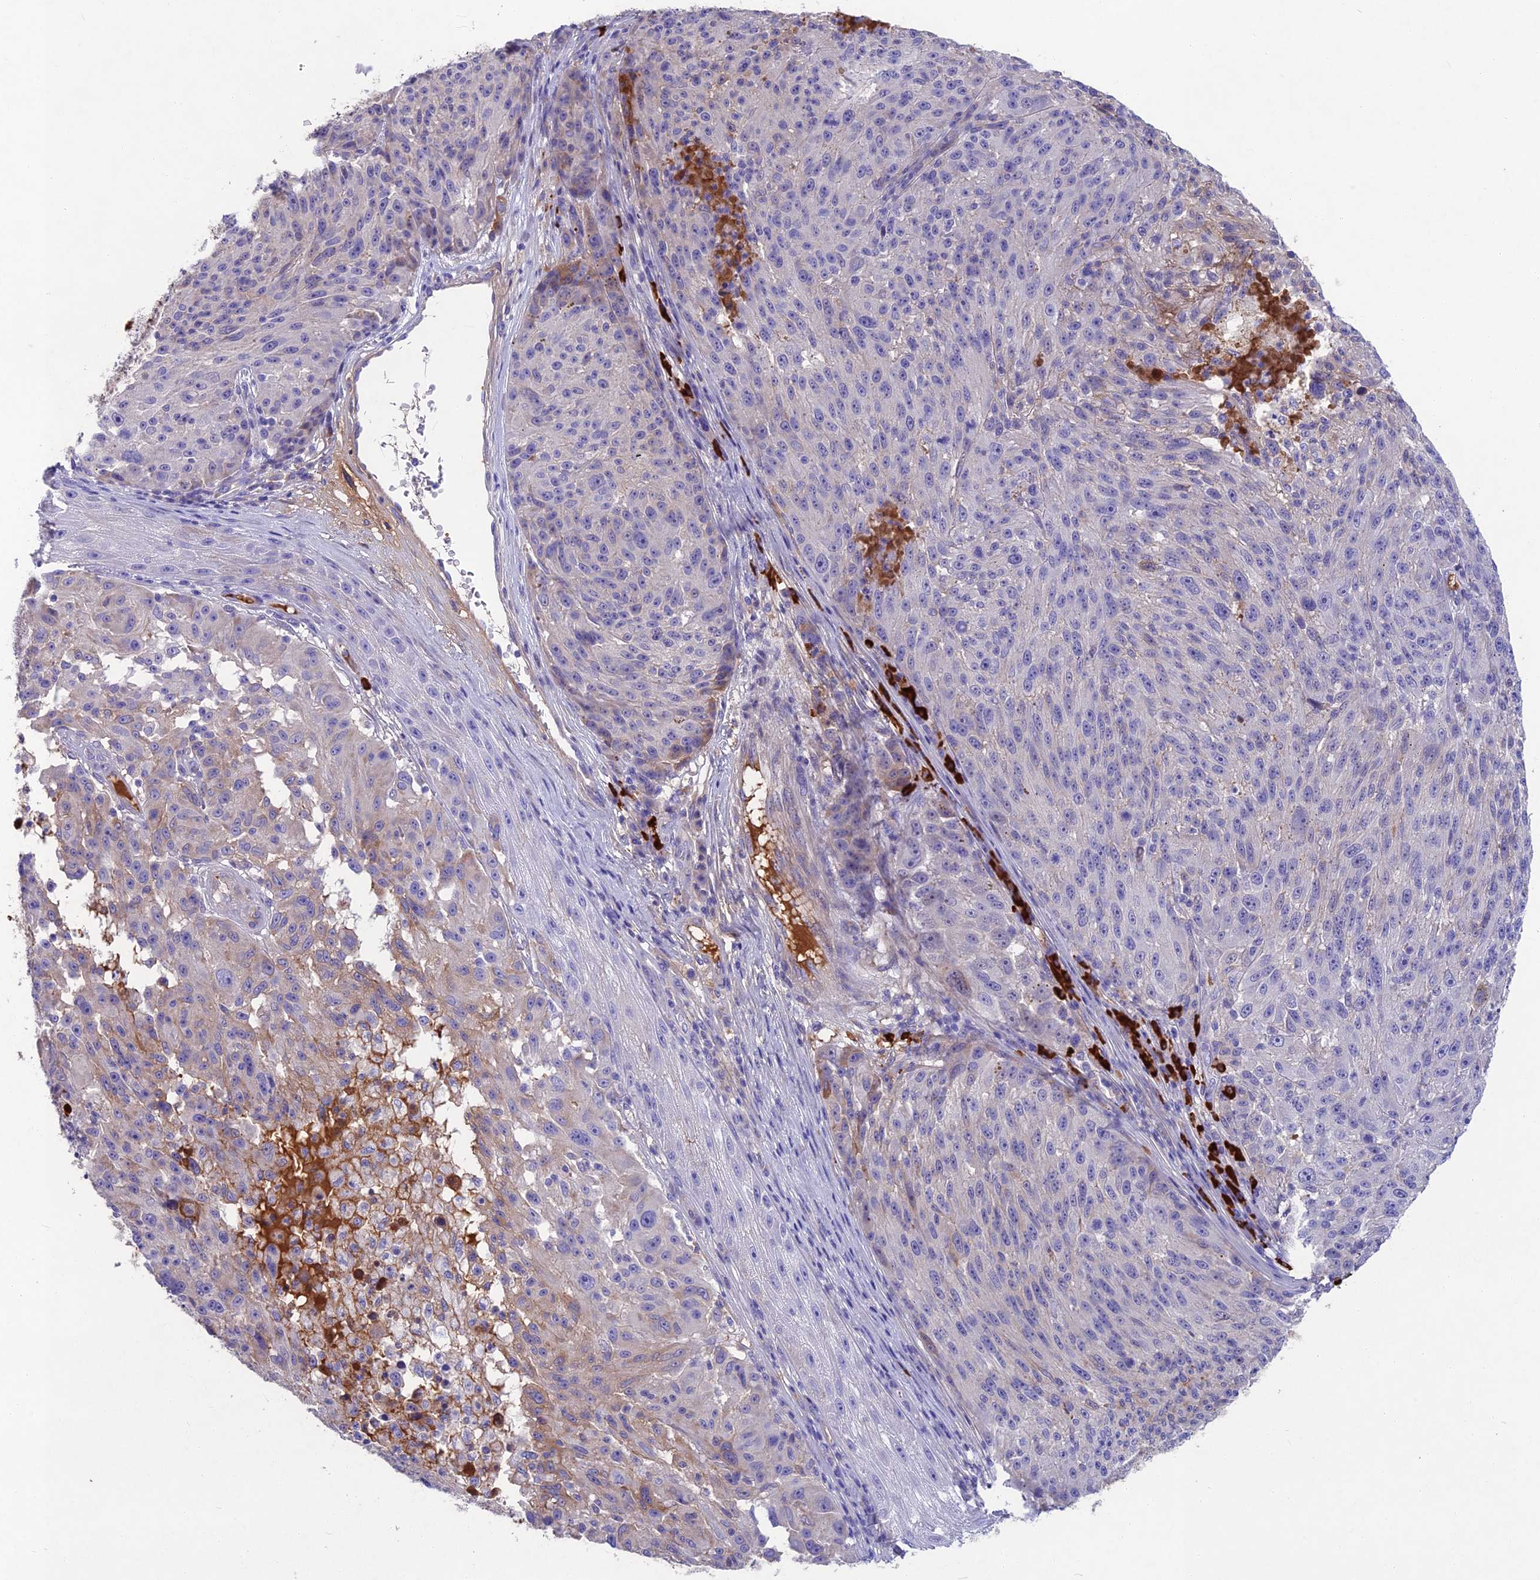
{"staining": {"intensity": "weak", "quantity": "<25%", "location": "cytoplasmic/membranous"}, "tissue": "melanoma", "cell_type": "Tumor cells", "image_type": "cancer", "snomed": [{"axis": "morphology", "description": "Malignant melanoma, NOS"}, {"axis": "topography", "description": "Skin"}], "caption": "Tumor cells are negative for brown protein staining in malignant melanoma.", "gene": "SNAP91", "patient": {"sex": "male", "age": 53}}